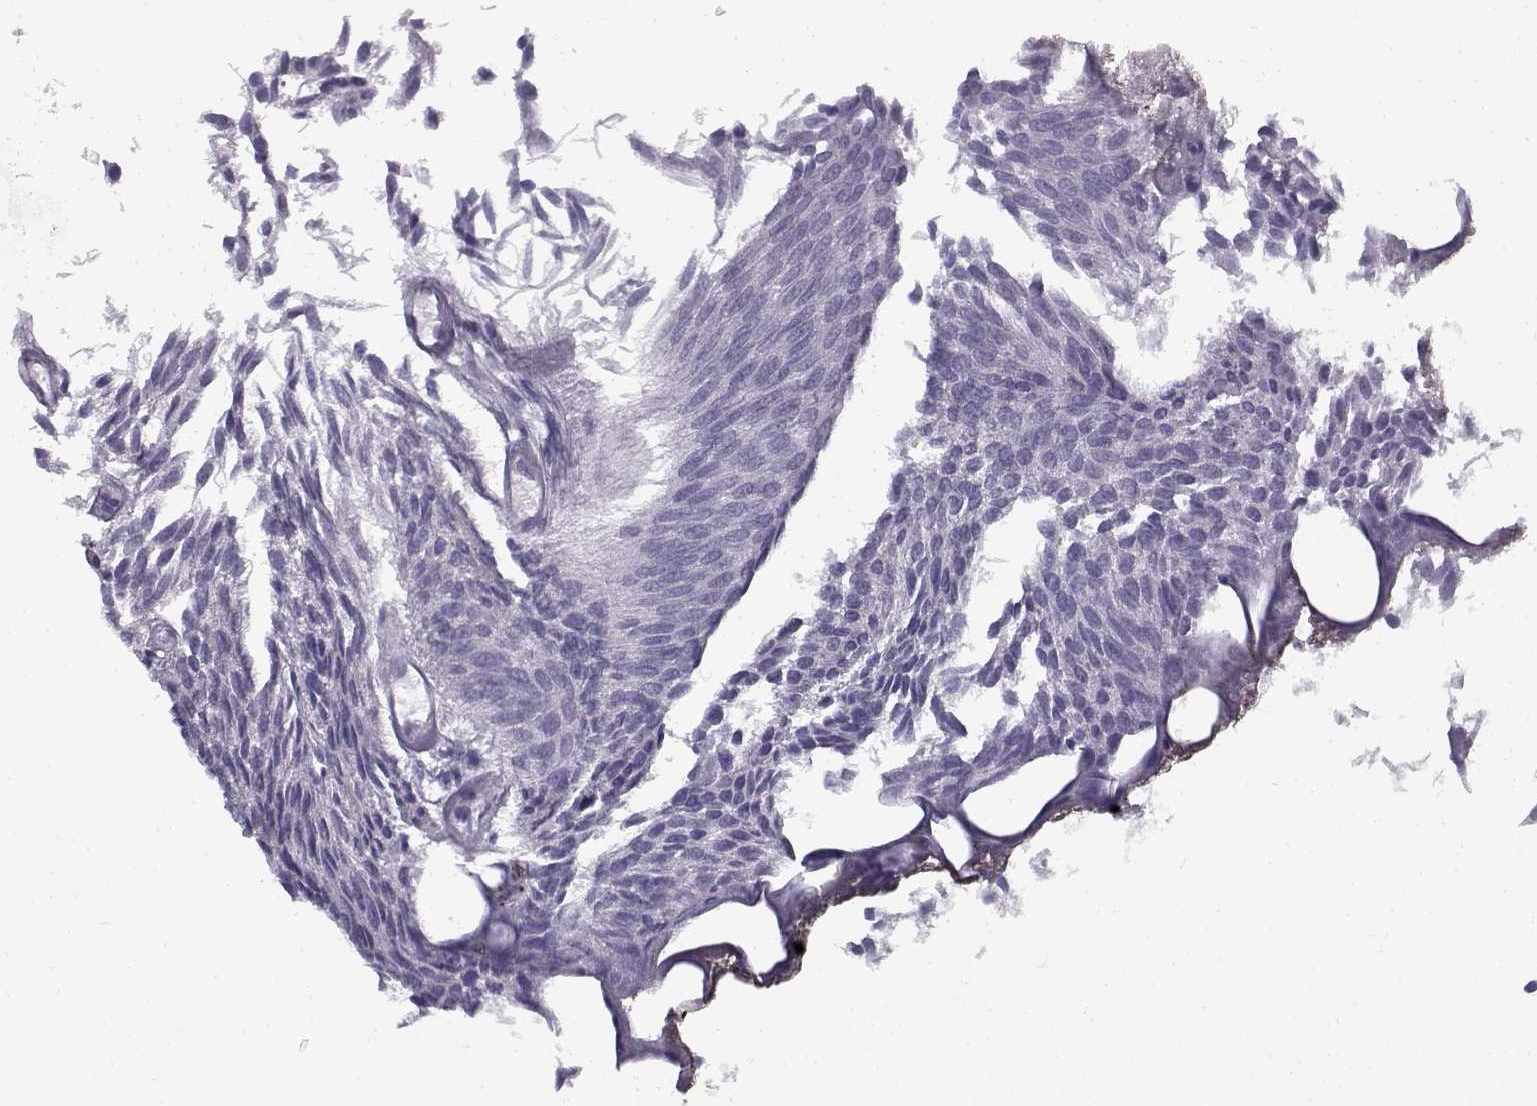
{"staining": {"intensity": "negative", "quantity": "none", "location": "none"}, "tissue": "urothelial cancer", "cell_type": "Tumor cells", "image_type": "cancer", "snomed": [{"axis": "morphology", "description": "Urothelial carcinoma, Low grade"}, {"axis": "topography", "description": "Urinary bladder"}], "caption": "High power microscopy image of an IHC histopathology image of urothelial cancer, revealing no significant staining in tumor cells. (DAB (3,3'-diaminobenzidine) IHC, high magnification).", "gene": "FAM166A", "patient": {"sex": "male", "age": 63}}